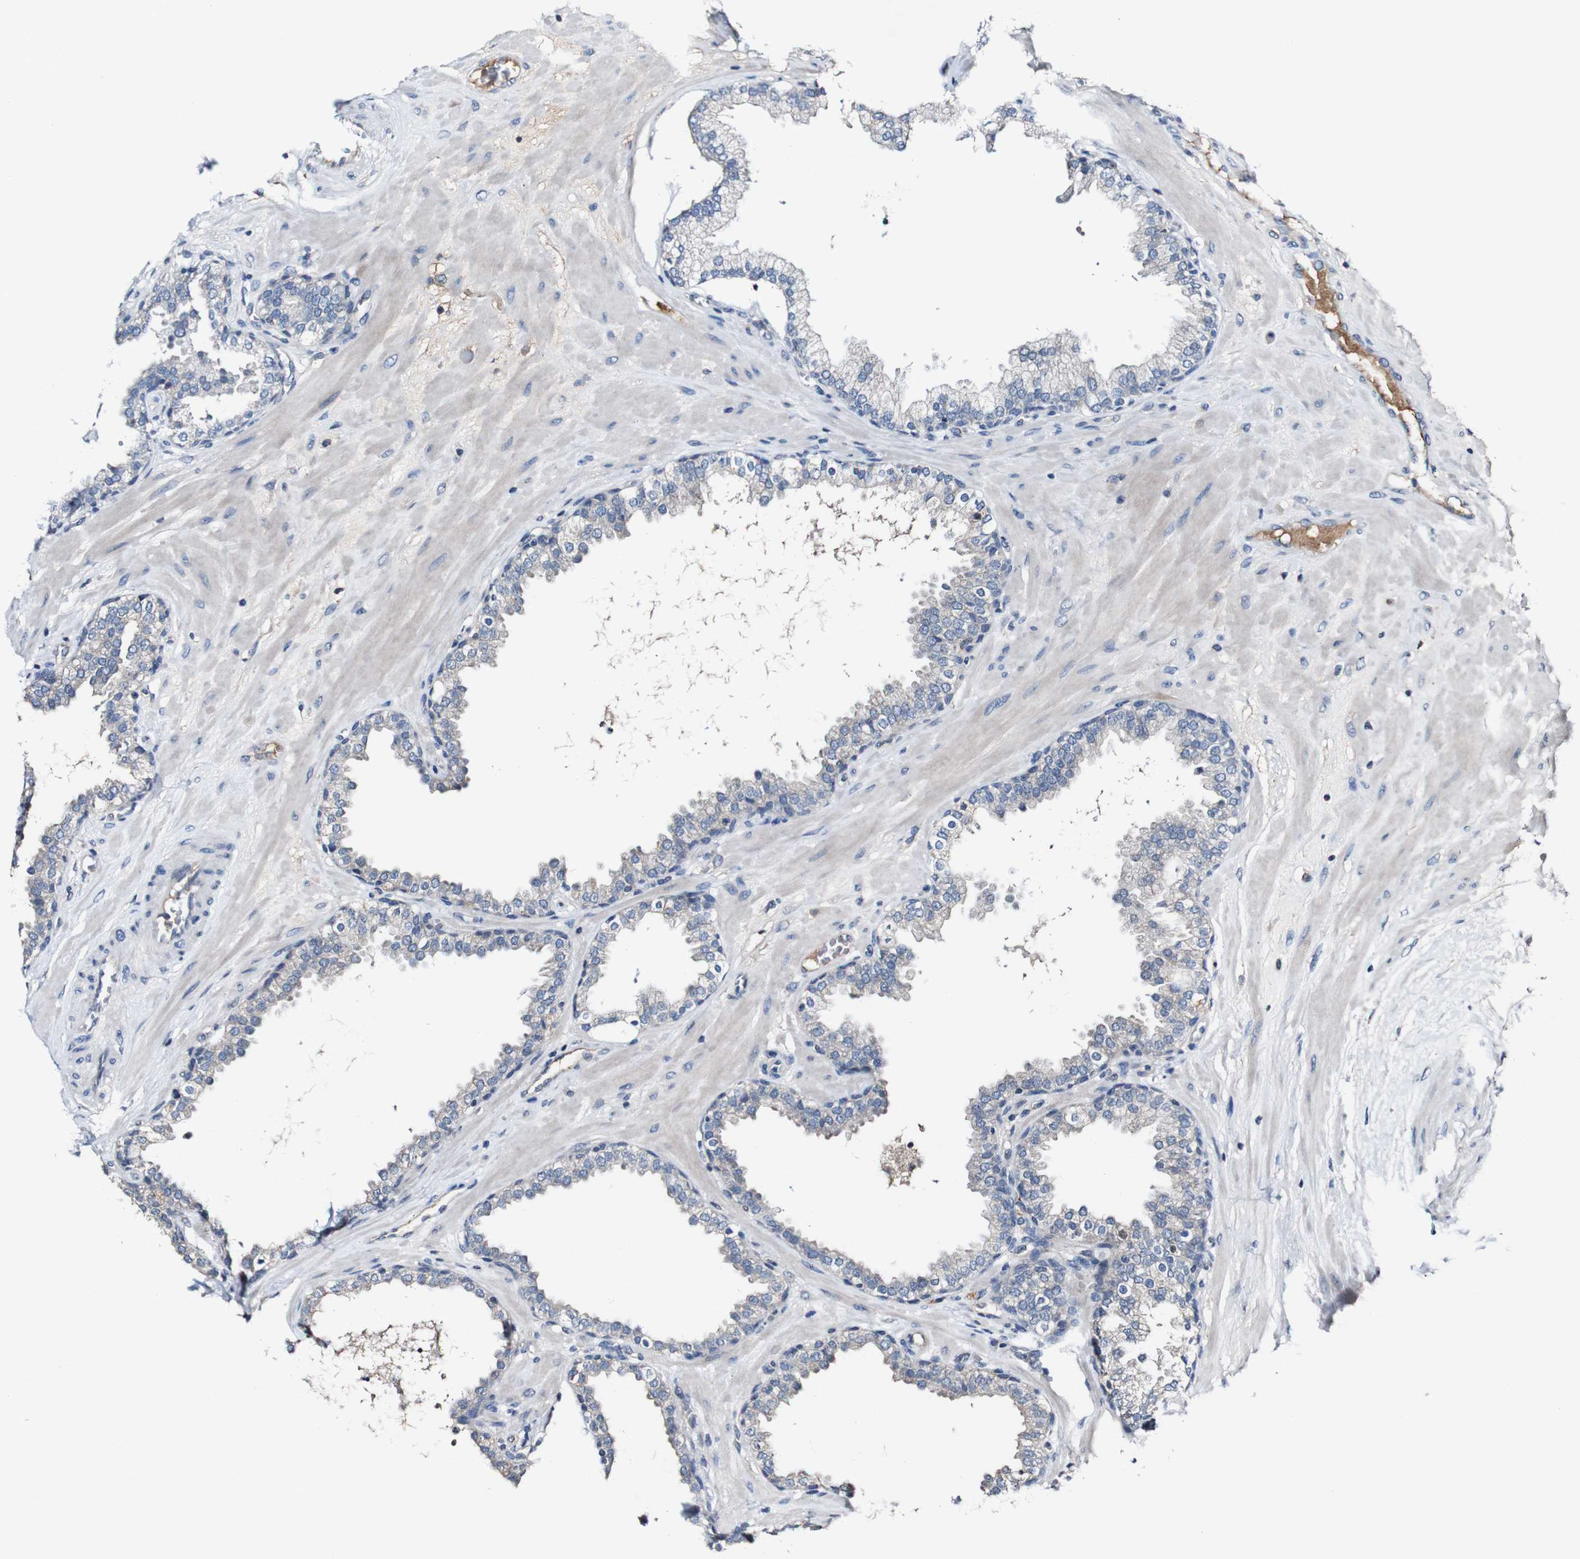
{"staining": {"intensity": "weak", "quantity": "25%-75%", "location": "cytoplasmic/membranous"}, "tissue": "prostate", "cell_type": "Glandular cells", "image_type": "normal", "snomed": [{"axis": "morphology", "description": "Normal tissue, NOS"}, {"axis": "topography", "description": "Prostate"}], "caption": "Immunohistochemistry (DAB (3,3'-diaminobenzidine)) staining of normal prostate reveals weak cytoplasmic/membranous protein expression in approximately 25%-75% of glandular cells. (DAB IHC with brightfield microscopy, high magnification).", "gene": "GRAMD1A", "patient": {"sex": "male", "age": 51}}